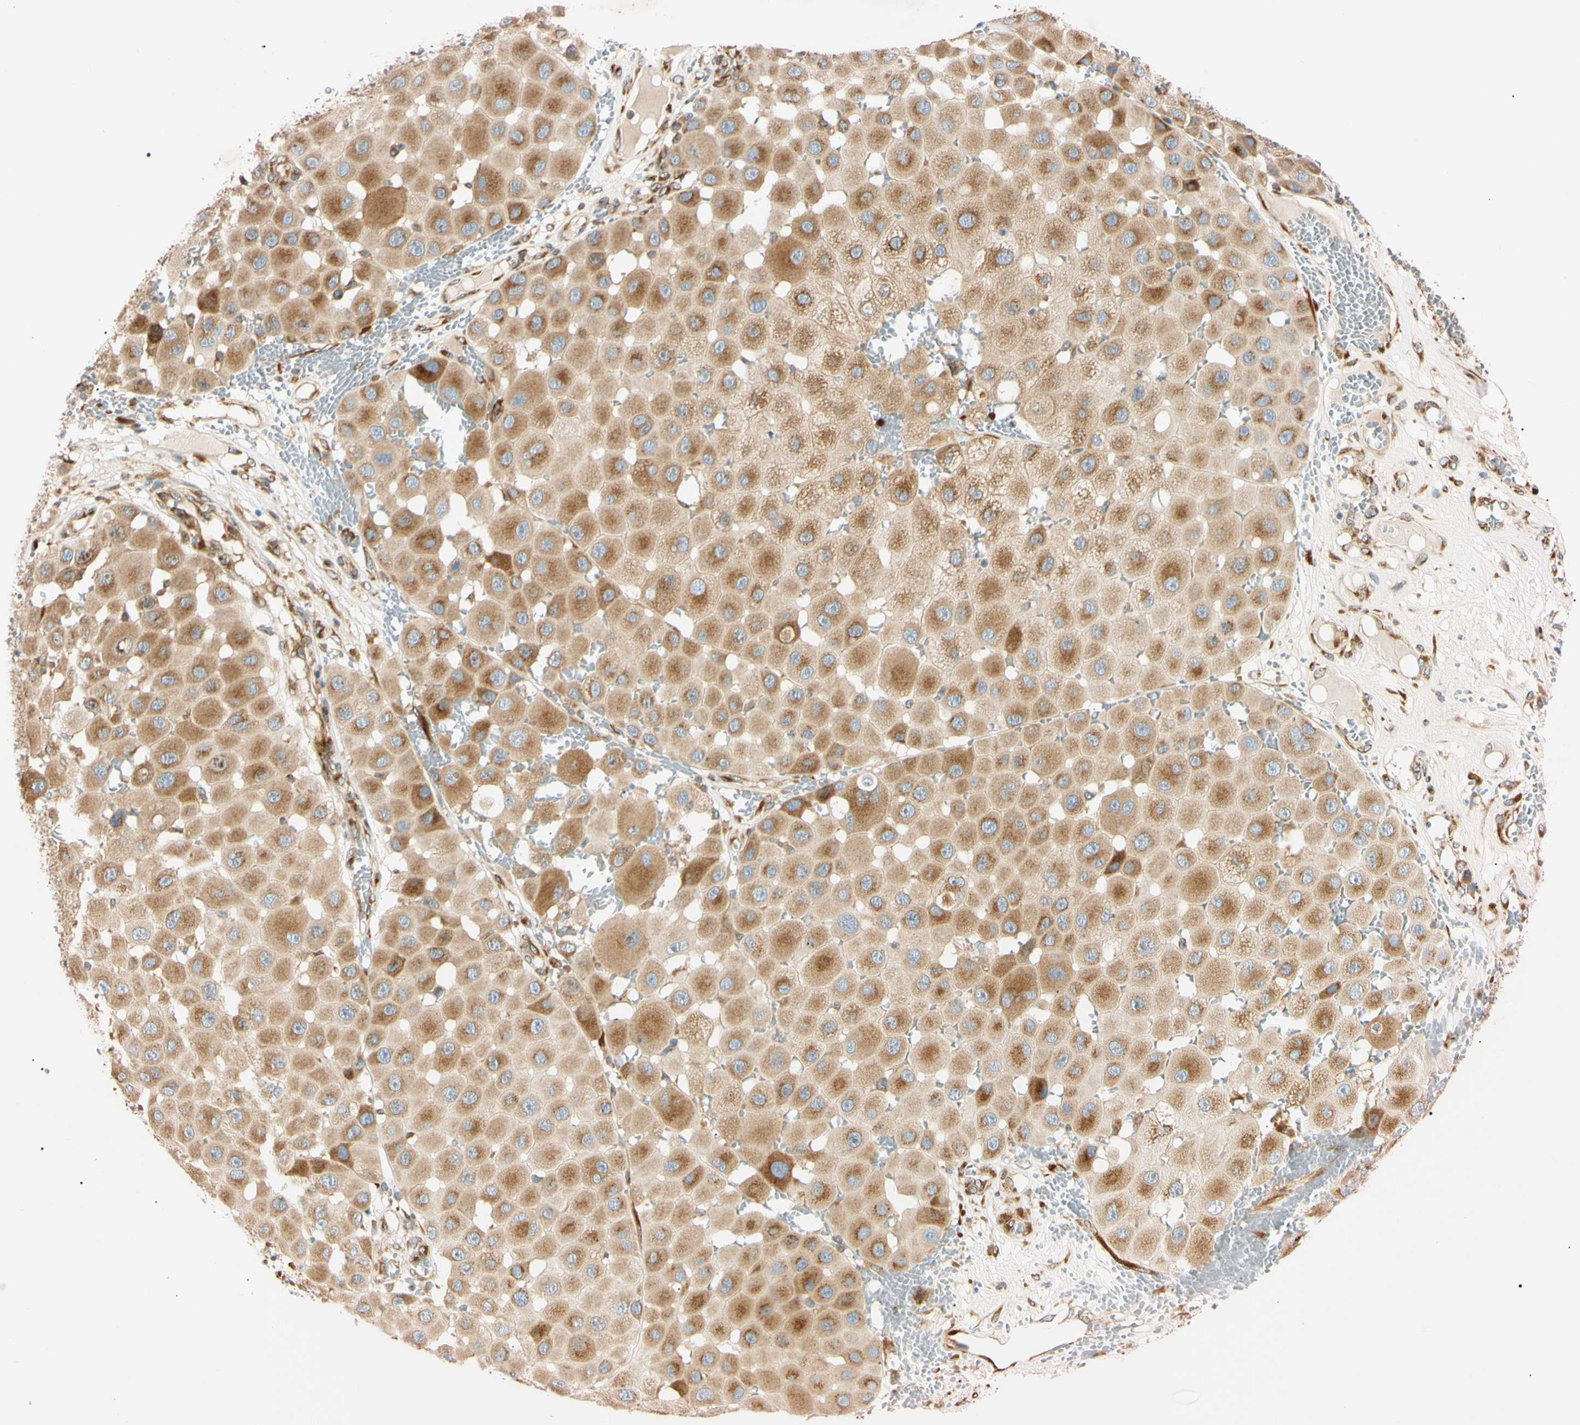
{"staining": {"intensity": "moderate", "quantity": ">75%", "location": "cytoplasmic/membranous"}, "tissue": "melanoma", "cell_type": "Tumor cells", "image_type": "cancer", "snomed": [{"axis": "morphology", "description": "Malignant melanoma, NOS"}, {"axis": "topography", "description": "Skin"}], "caption": "There is medium levels of moderate cytoplasmic/membranous expression in tumor cells of malignant melanoma, as demonstrated by immunohistochemical staining (brown color).", "gene": "IER3IP1", "patient": {"sex": "female", "age": 81}}